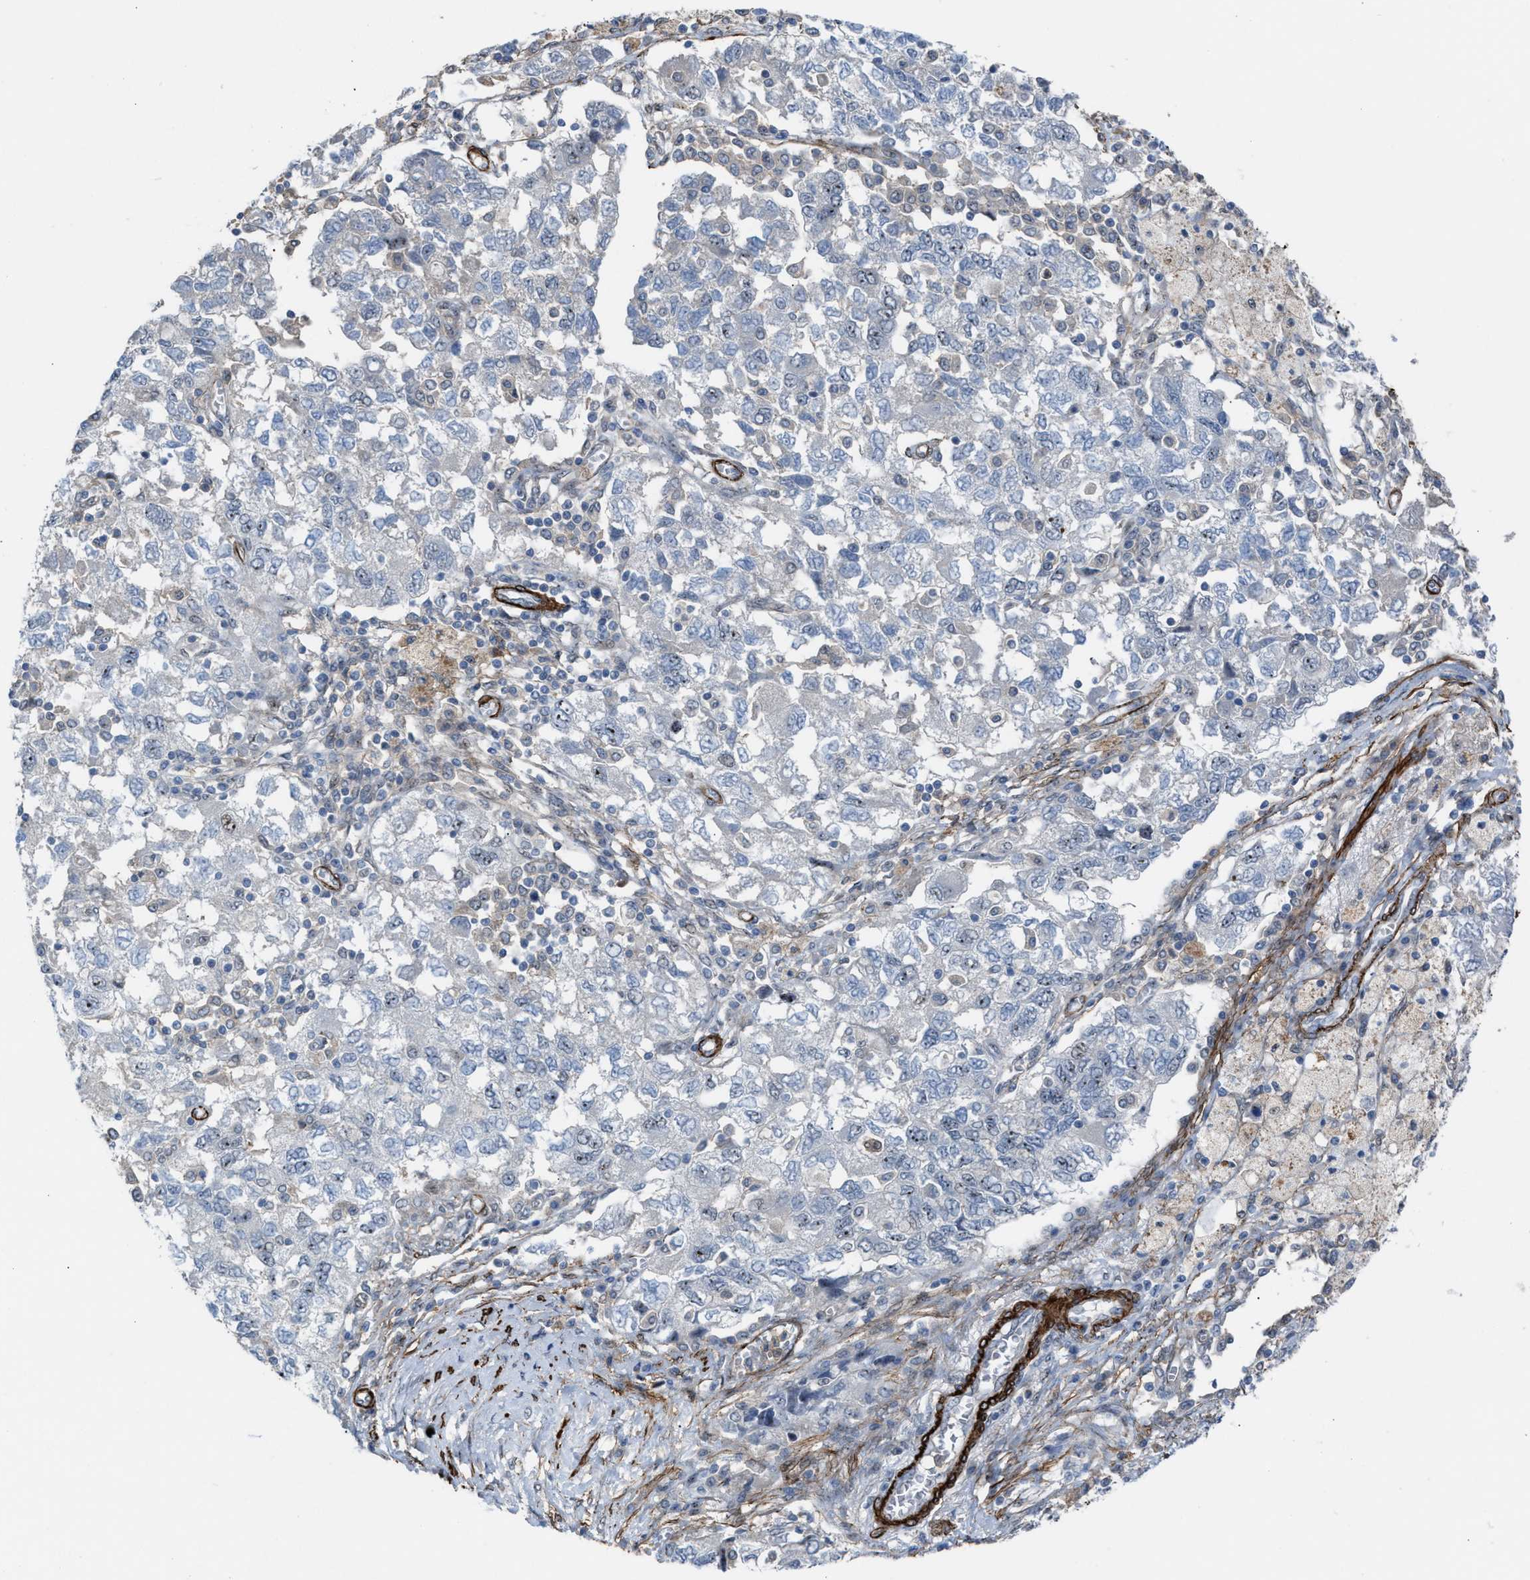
{"staining": {"intensity": "weak", "quantity": "<25%", "location": "nuclear"}, "tissue": "ovarian cancer", "cell_type": "Tumor cells", "image_type": "cancer", "snomed": [{"axis": "morphology", "description": "Carcinoma, NOS"}, {"axis": "morphology", "description": "Cystadenocarcinoma, serous, NOS"}, {"axis": "topography", "description": "Ovary"}], "caption": "Immunohistochemistry (IHC) of human ovarian carcinoma reveals no positivity in tumor cells. (Brightfield microscopy of DAB immunohistochemistry (IHC) at high magnification).", "gene": "NQO2", "patient": {"sex": "female", "age": 69}}